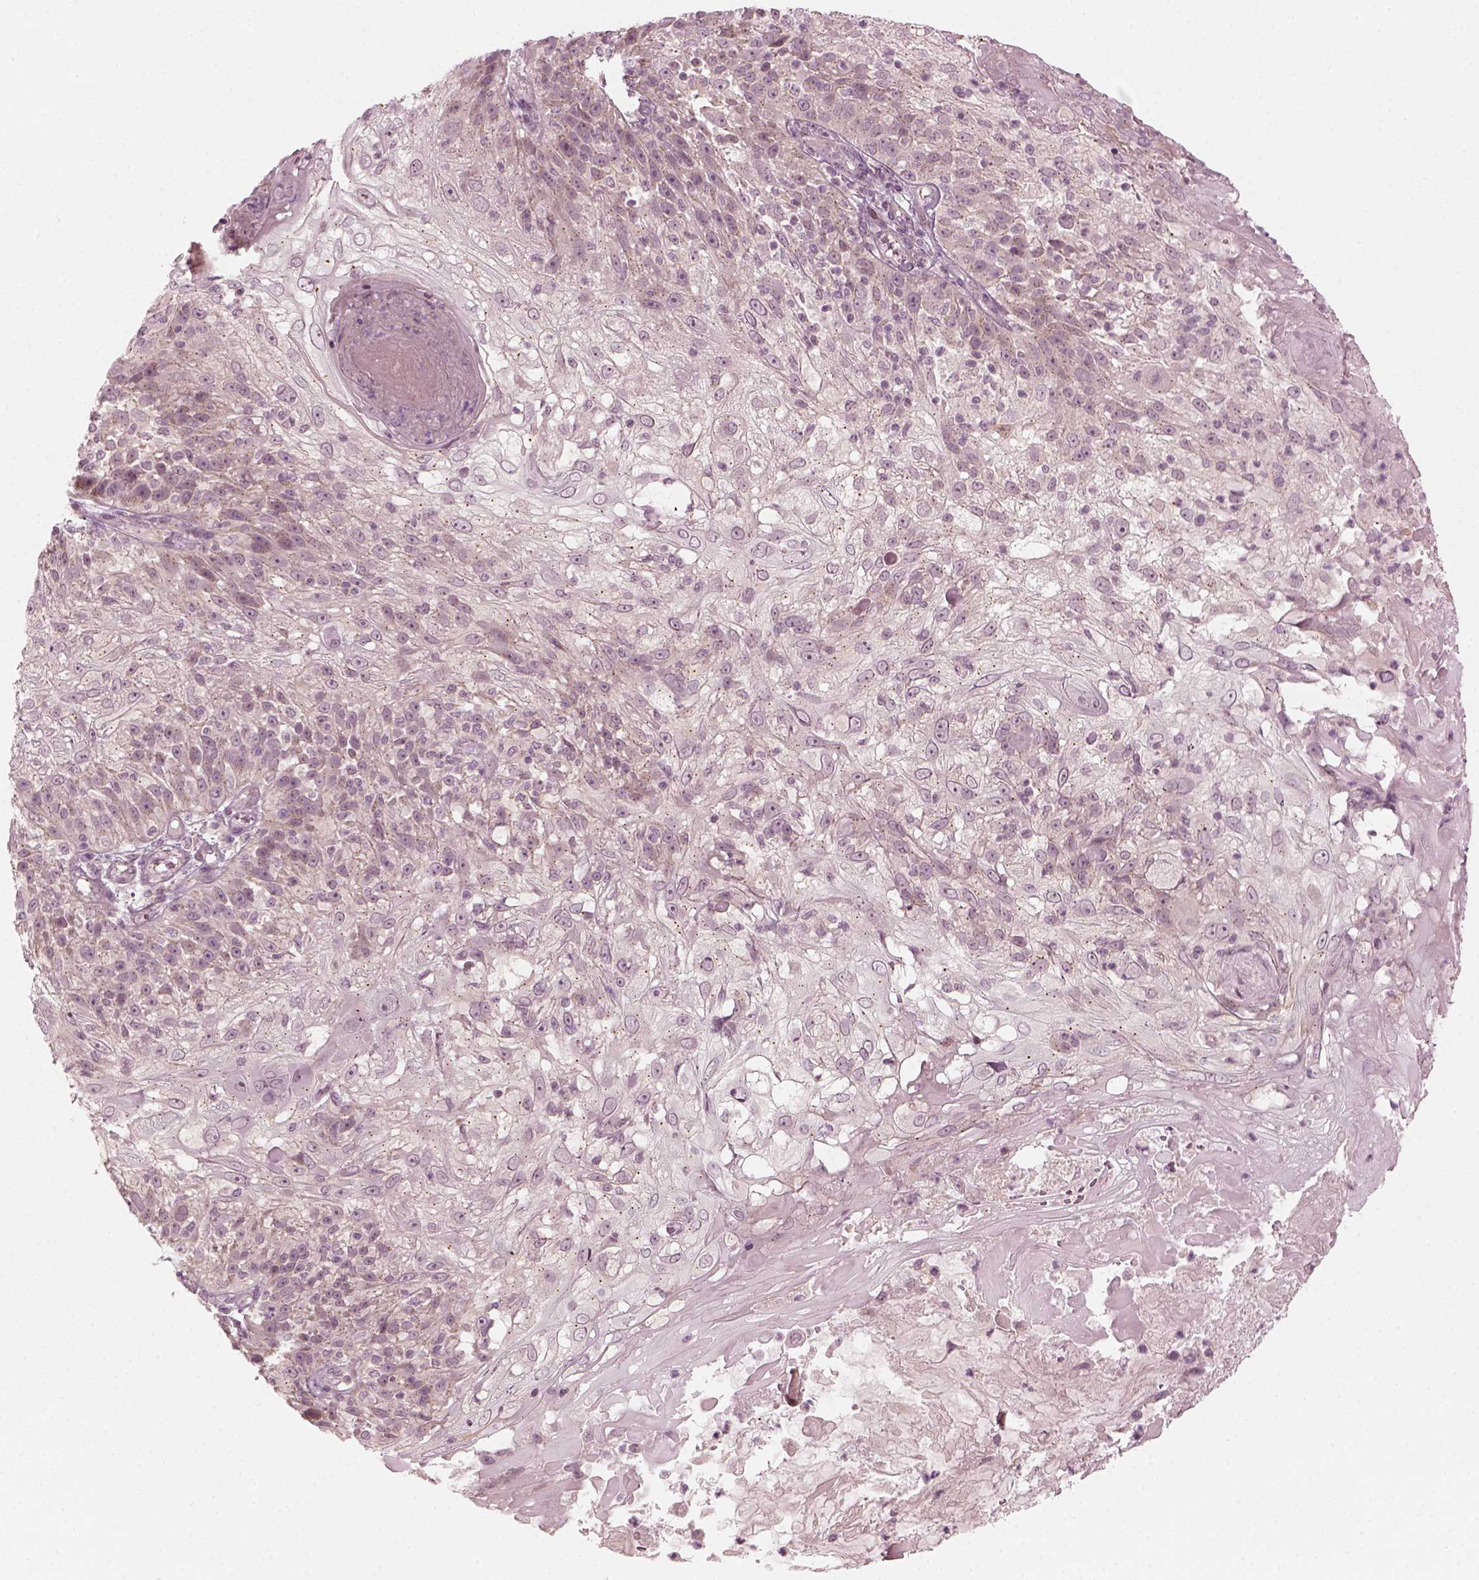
{"staining": {"intensity": "negative", "quantity": "none", "location": "none"}, "tissue": "skin cancer", "cell_type": "Tumor cells", "image_type": "cancer", "snomed": [{"axis": "morphology", "description": "Normal tissue, NOS"}, {"axis": "morphology", "description": "Squamous cell carcinoma, NOS"}, {"axis": "topography", "description": "Skin"}], "caption": "Skin squamous cell carcinoma was stained to show a protein in brown. There is no significant expression in tumor cells.", "gene": "MLIP", "patient": {"sex": "female", "age": 83}}